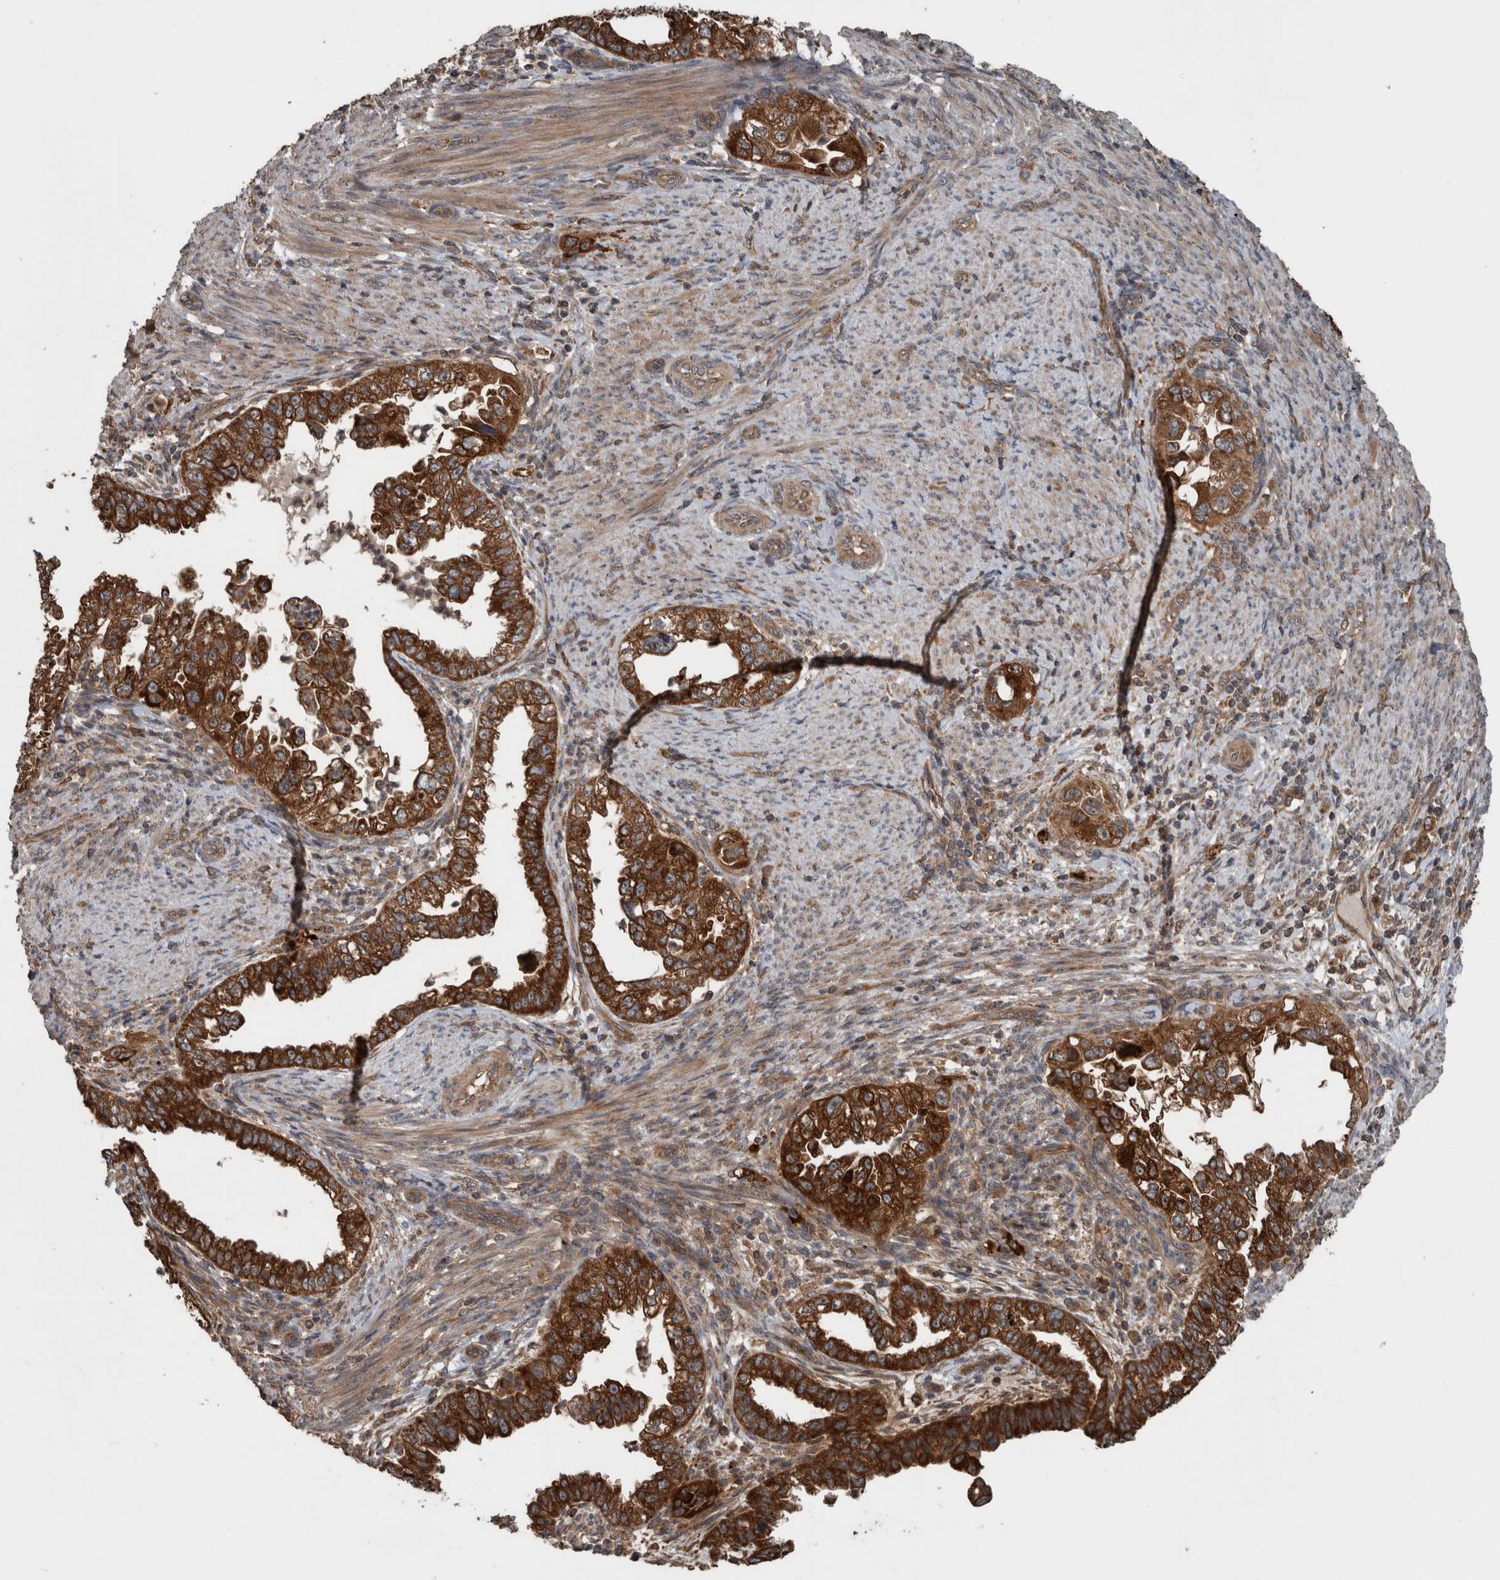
{"staining": {"intensity": "strong", "quantity": ">75%", "location": "cytoplasmic/membranous"}, "tissue": "endometrial cancer", "cell_type": "Tumor cells", "image_type": "cancer", "snomed": [{"axis": "morphology", "description": "Adenocarcinoma, NOS"}, {"axis": "topography", "description": "Endometrium"}], "caption": "Immunohistochemical staining of adenocarcinoma (endometrial) displays high levels of strong cytoplasmic/membranous expression in approximately >75% of tumor cells. The protein of interest is stained brown, and the nuclei are stained in blue (DAB (3,3'-diaminobenzidine) IHC with brightfield microscopy, high magnification).", "gene": "RIOK3", "patient": {"sex": "female", "age": 85}}